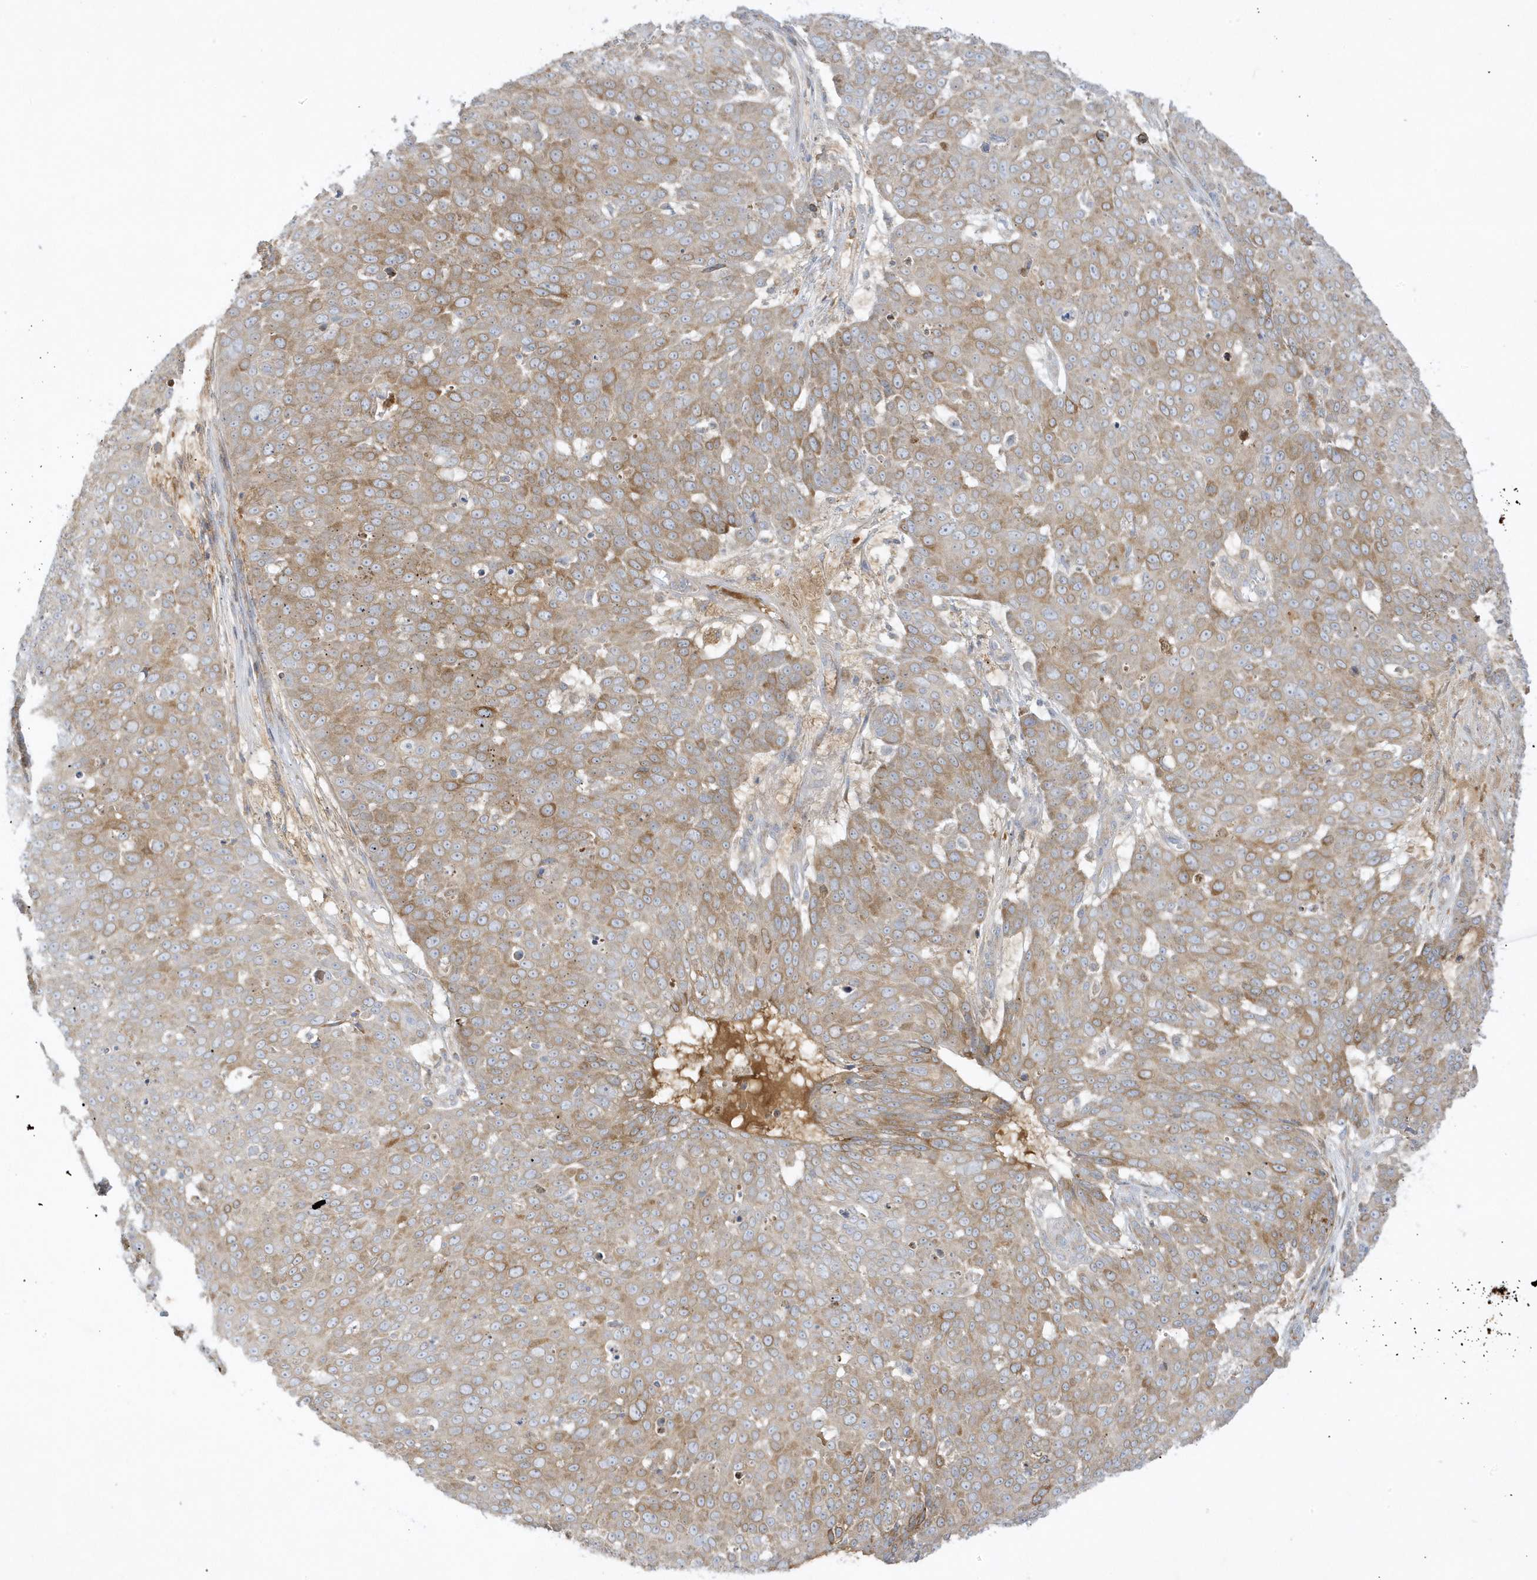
{"staining": {"intensity": "moderate", "quantity": ">75%", "location": "cytoplasmic/membranous"}, "tissue": "skin cancer", "cell_type": "Tumor cells", "image_type": "cancer", "snomed": [{"axis": "morphology", "description": "Squamous cell carcinoma, NOS"}, {"axis": "topography", "description": "Skin"}], "caption": "Moderate cytoplasmic/membranous positivity is appreciated in approximately >75% of tumor cells in skin cancer (squamous cell carcinoma).", "gene": "THADA", "patient": {"sex": "male", "age": 71}}